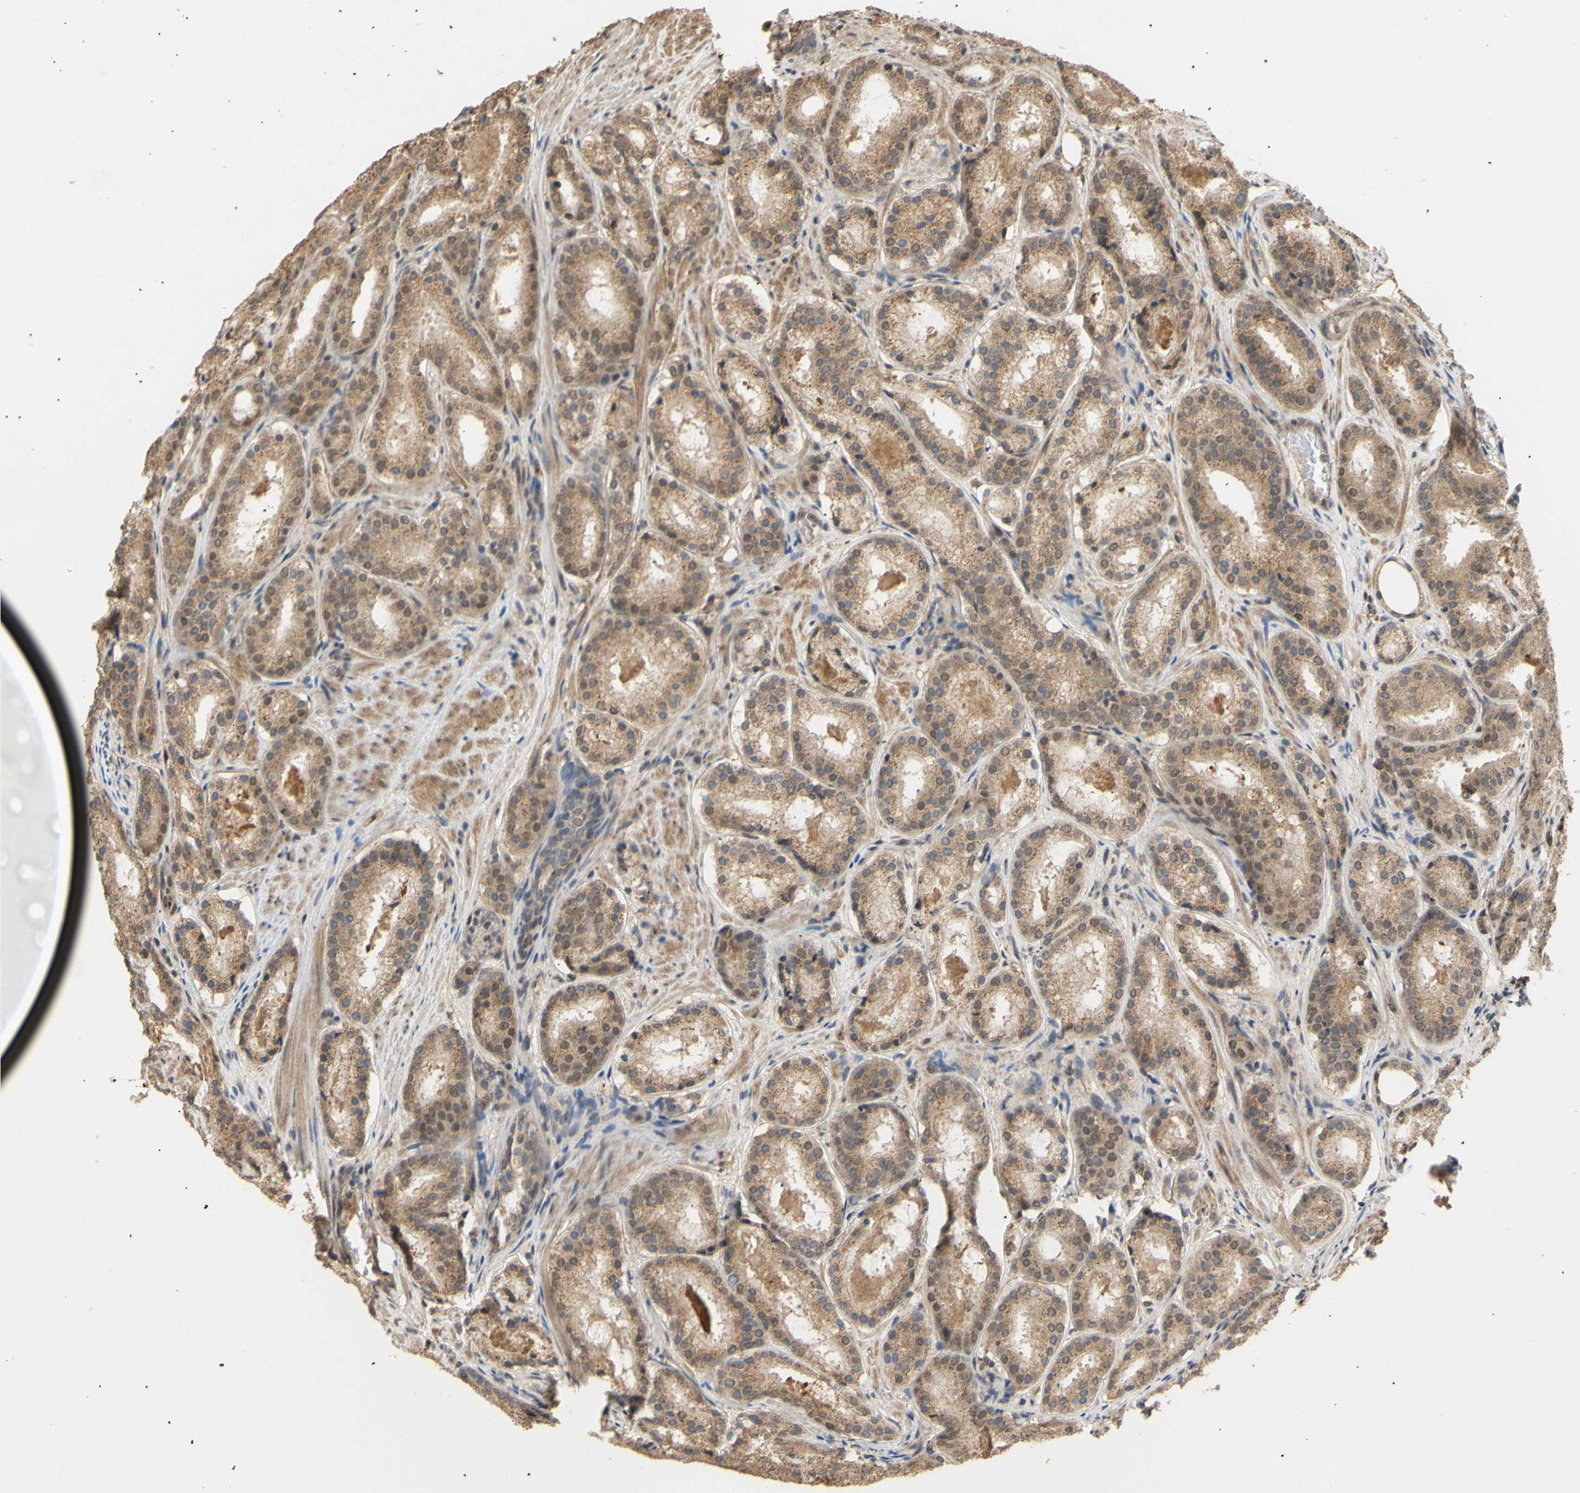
{"staining": {"intensity": "moderate", "quantity": ">75%", "location": "cytoplasmic/membranous"}, "tissue": "prostate cancer", "cell_type": "Tumor cells", "image_type": "cancer", "snomed": [{"axis": "morphology", "description": "Adenocarcinoma, Low grade"}, {"axis": "topography", "description": "Prostate"}], "caption": "Immunohistochemical staining of human prostate cancer reveals medium levels of moderate cytoplasmic/membranous positivity in about >75% of tumor cells.", "gene": "GTF2E2", "patient": {"sex": "male", "age": 69}}